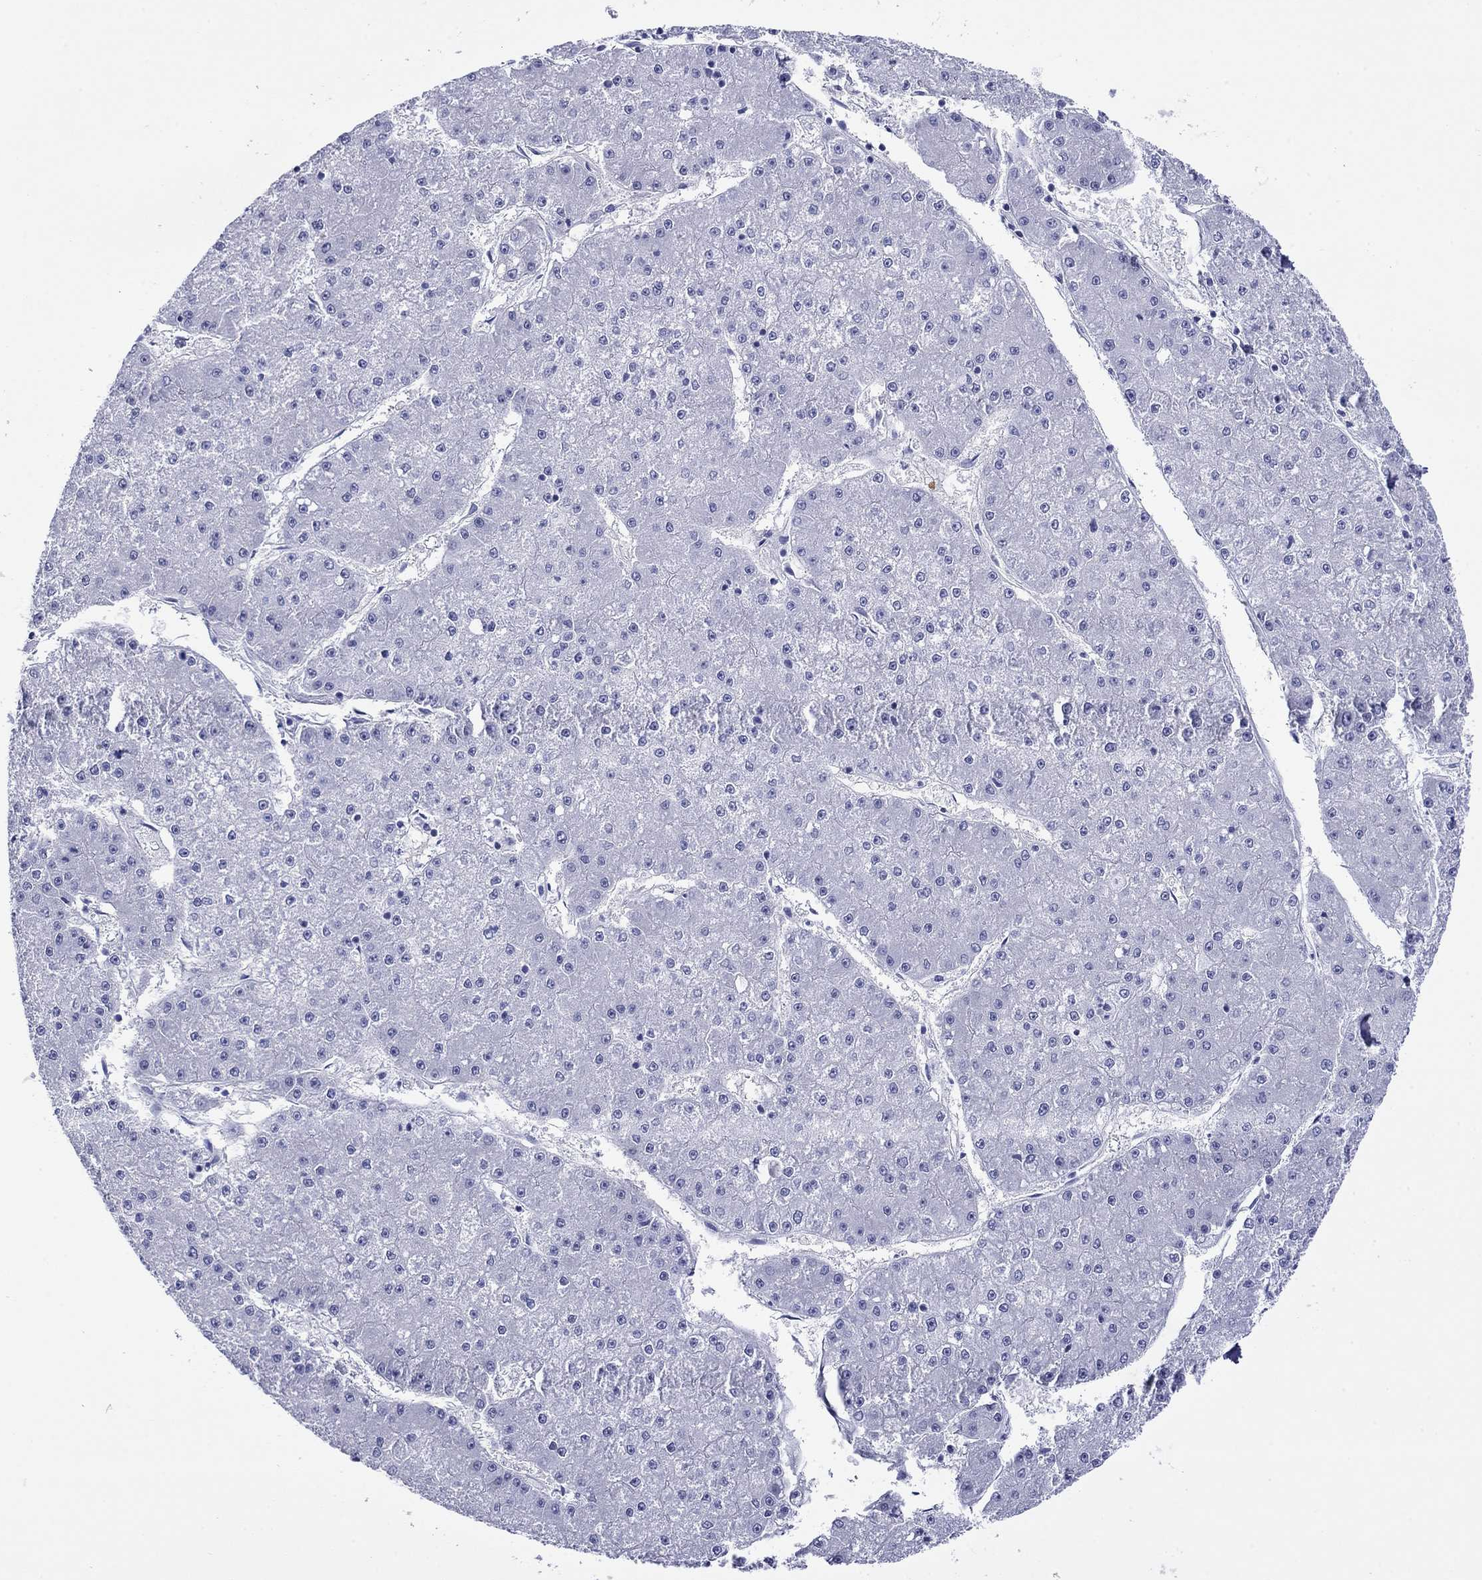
{"staining": {"intensity": "negative", "quantity": "none", "location": "none"}, "tissue": "liver cancer", "cell_type": "Tumor cells", "image_type": "cancer", "snomed": [{"axis": "morphology", "description": "Carcinoma, Hepatocellular, NOS"}, {"axis": "topography", "description": "Liver"}], "caption": "Human hepatocellular carcinoma (liver) stained for a protein using IHC reveals no expression in tumor cells.", "gene": "ROM1", "patient": {"sex": "male", "age": 73}}